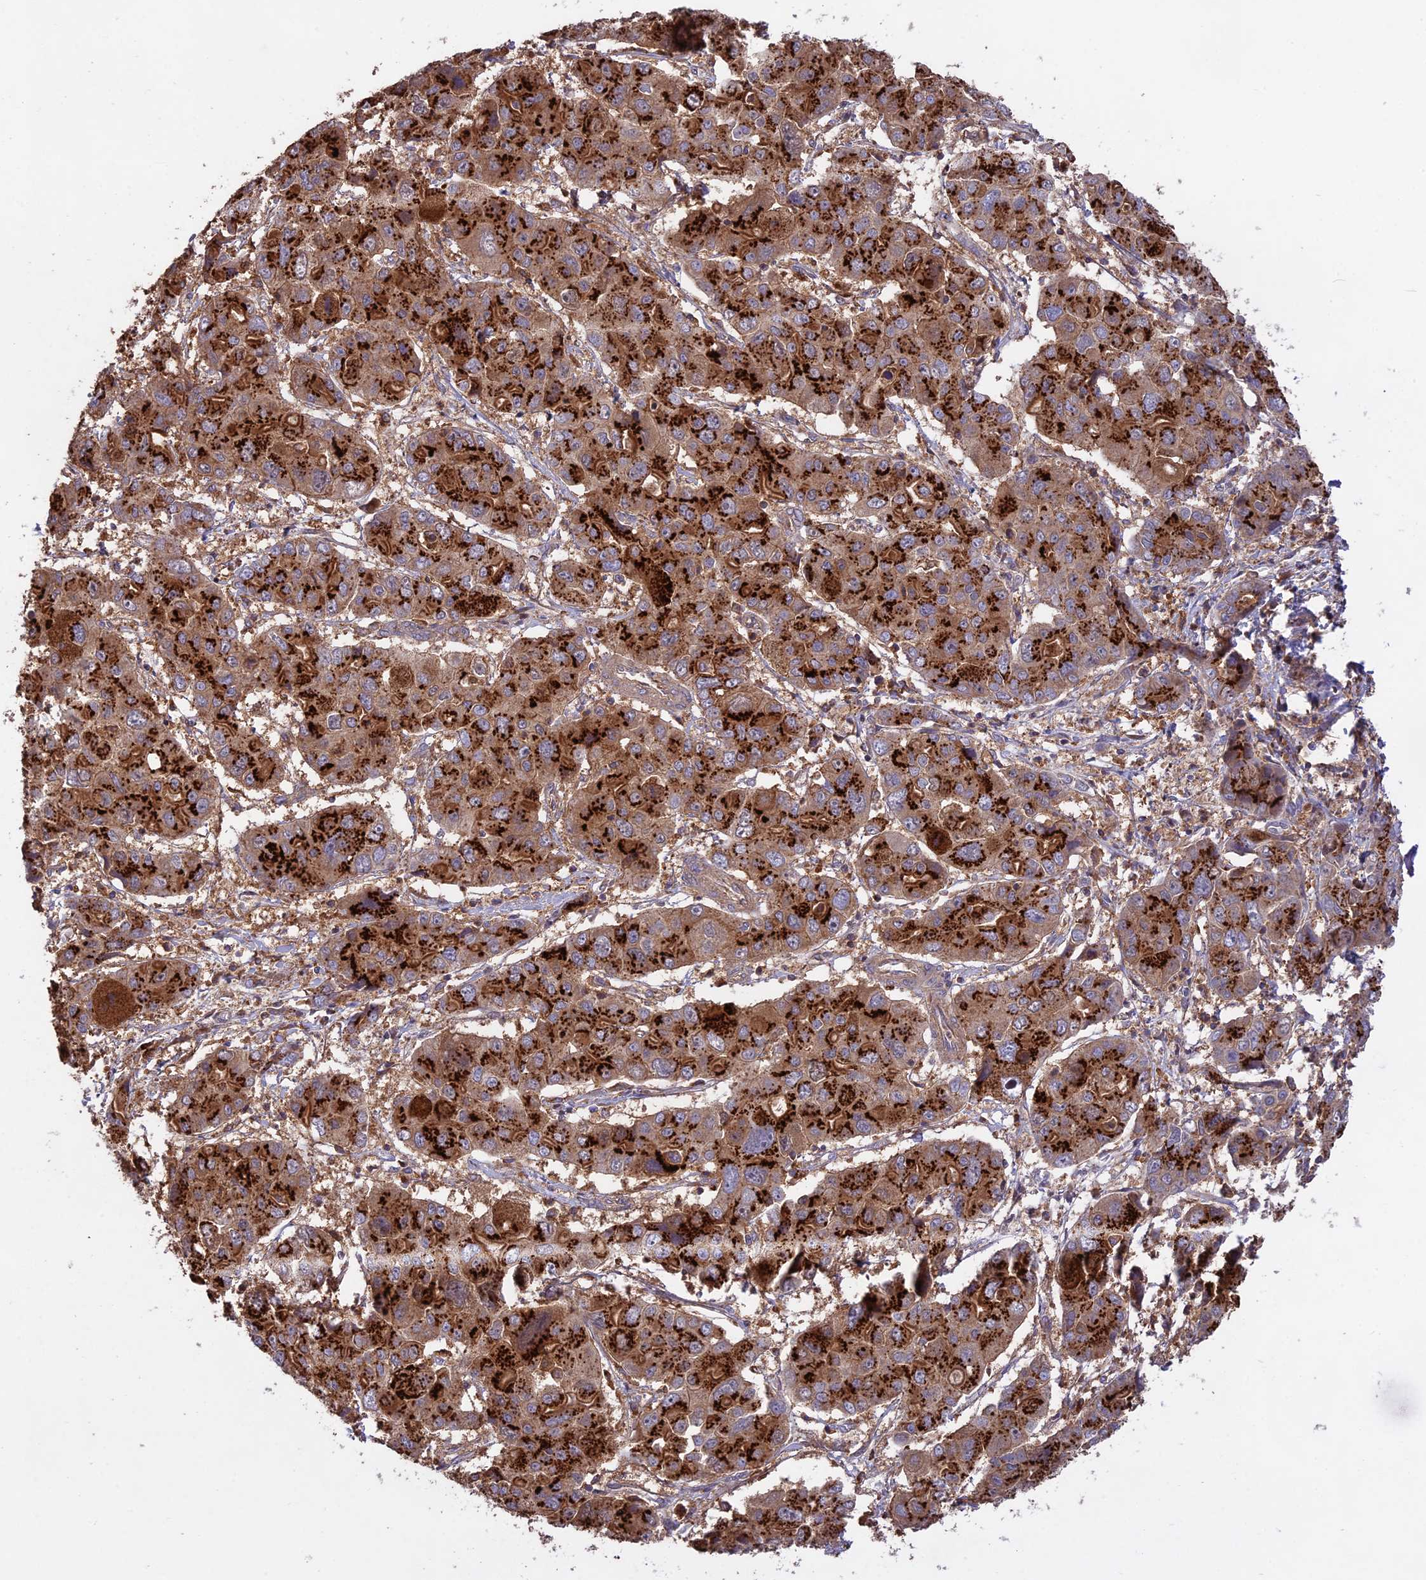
{"staining": {"intensity": "strong", "quantity": ">75%", "location": "cytoplasmic/membranous"}, "tissue": "liver cancer", "cell_type": "Tumor cells", "image_type": "cancer", "snomed": [{"axis": "morphology", "description": "Cholangiocarcinoma"}, {"axis": "topography", "description": "Liver"}], "caption": "High-power microscopy captured an immunohistochemistry histopathology image of liver cancer (cholangiocarcinoma), revealing strong cytoplasmic/membranous positivity in approximately >75% of tumor cells. (Stains: DAB (3,3'-diaminobenzidine) in brown, nuclei in blue, Microscopy: brightfield microscopy at high magnification).", "gene": "NUDT8", "patient": {"sex": "male", "age": 67}}